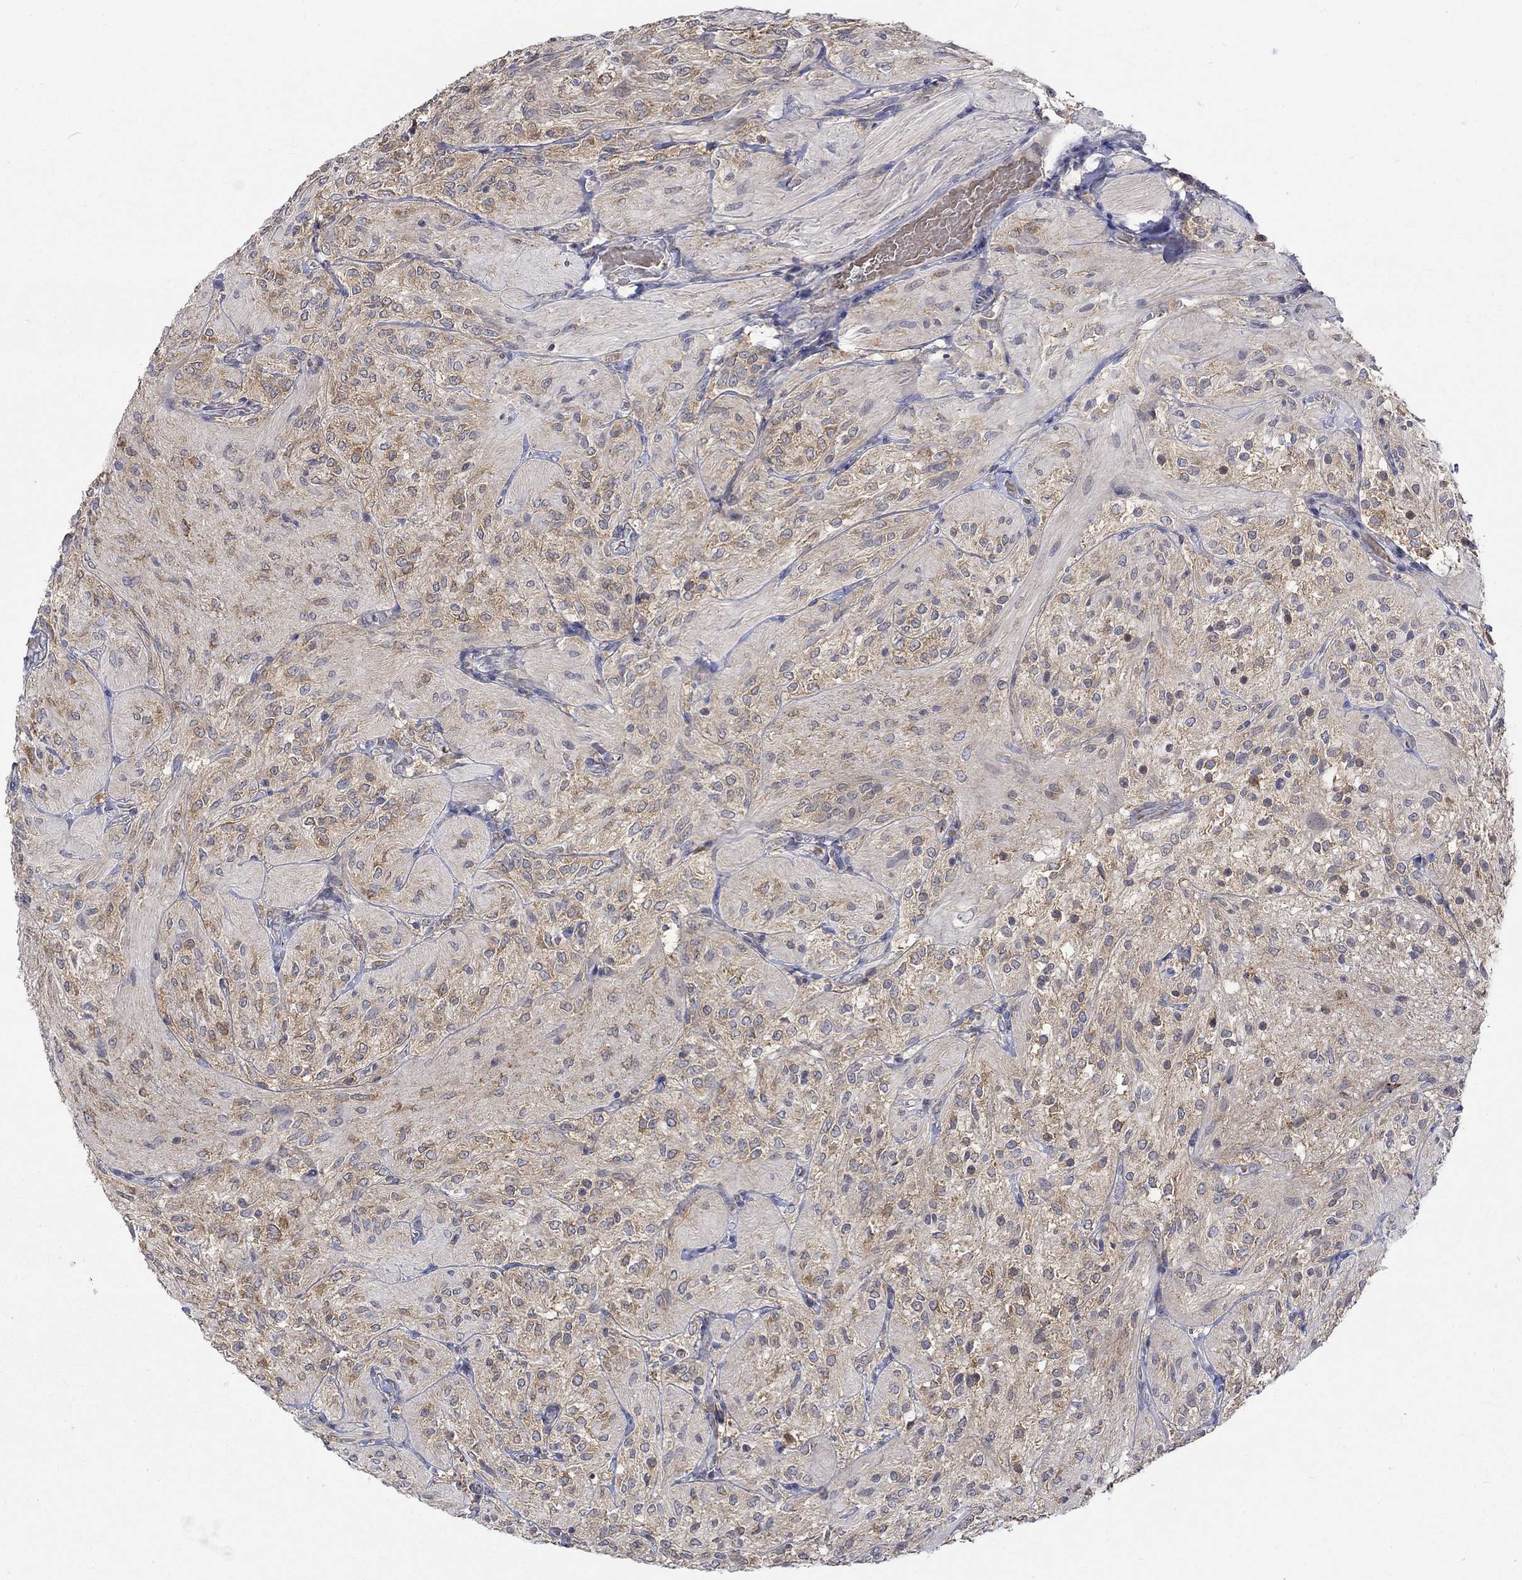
{"staining": {"intensity": "moderate", "quantity": "<25%", "location": "cytoplasmic/membranous"}, "tissue": "glioma", "cell_type": "Tumor cells", "image_type": "cancer", "snomed": [{"axis": "morphology", "description": "Glioma, malignant, Low grade"}, {"axis": "topography", "description": "Brain"}], "caption": "This photomicrograph shows immunohistochemistry staining of human glioma, with low moderate cytoplasmic/membranous expression in about <25% of tumor cells.", "gene": "WASF1", "patient": {"sex": "male", "age": 3}}